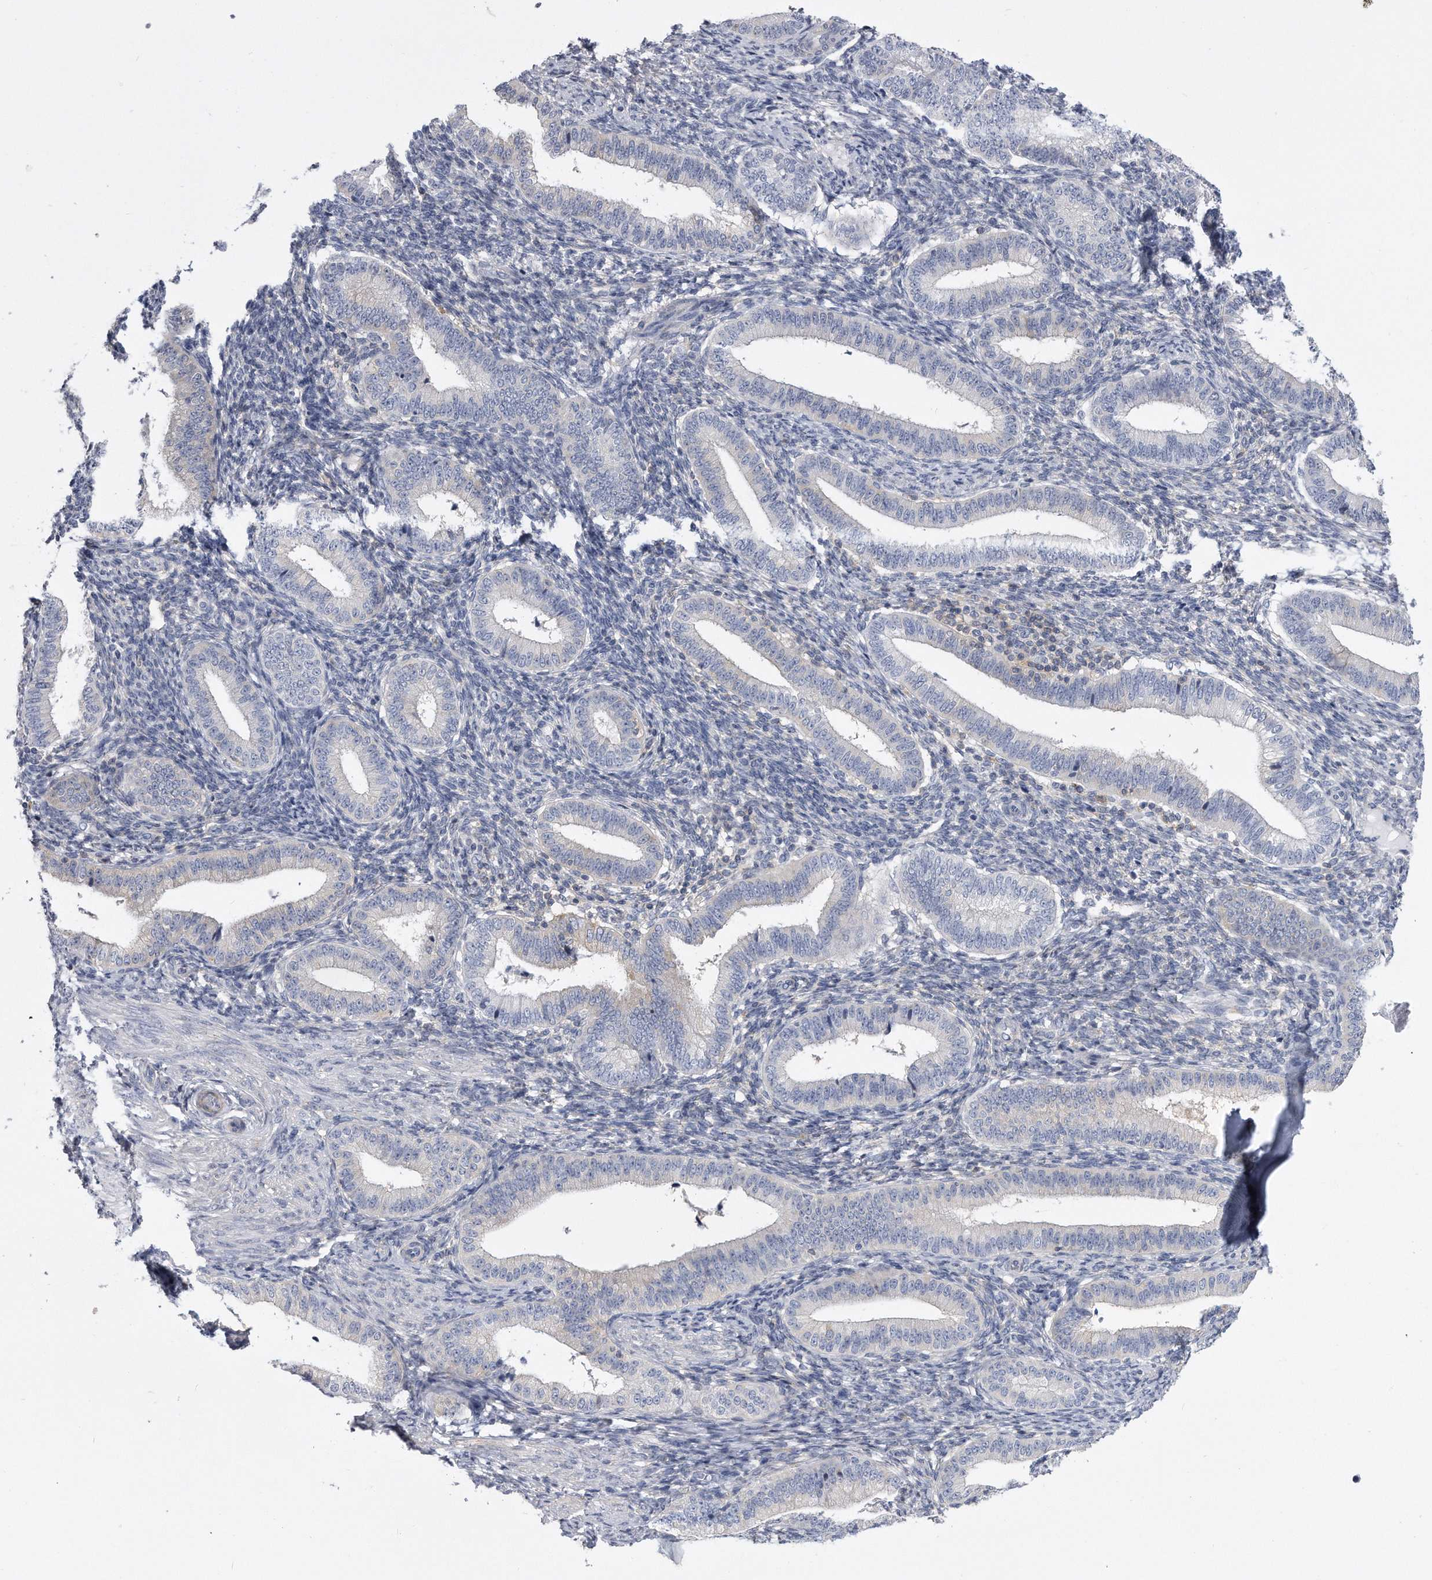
{"staining": {"intensity": "negative", "quantity": "none", "location": "none"}, "tissue": "endometrium", "cell_type": "Cells in endometrial stroma", "image_type": "normal", "snomed": [{"axis": "morphology", "description": "Normal tissue, NOS"}, {"axis": "topography", "description": "Endometrium"}], "caption": "Immunohistochemistry of unremarkable endometrium reveals no staining in cells in endometrial stroma. (DAB (3,3'-diaminobenzidine) IHC, high magnification).", "gene": "PYGB", "patient": {"sex": "female", "age": 39}}